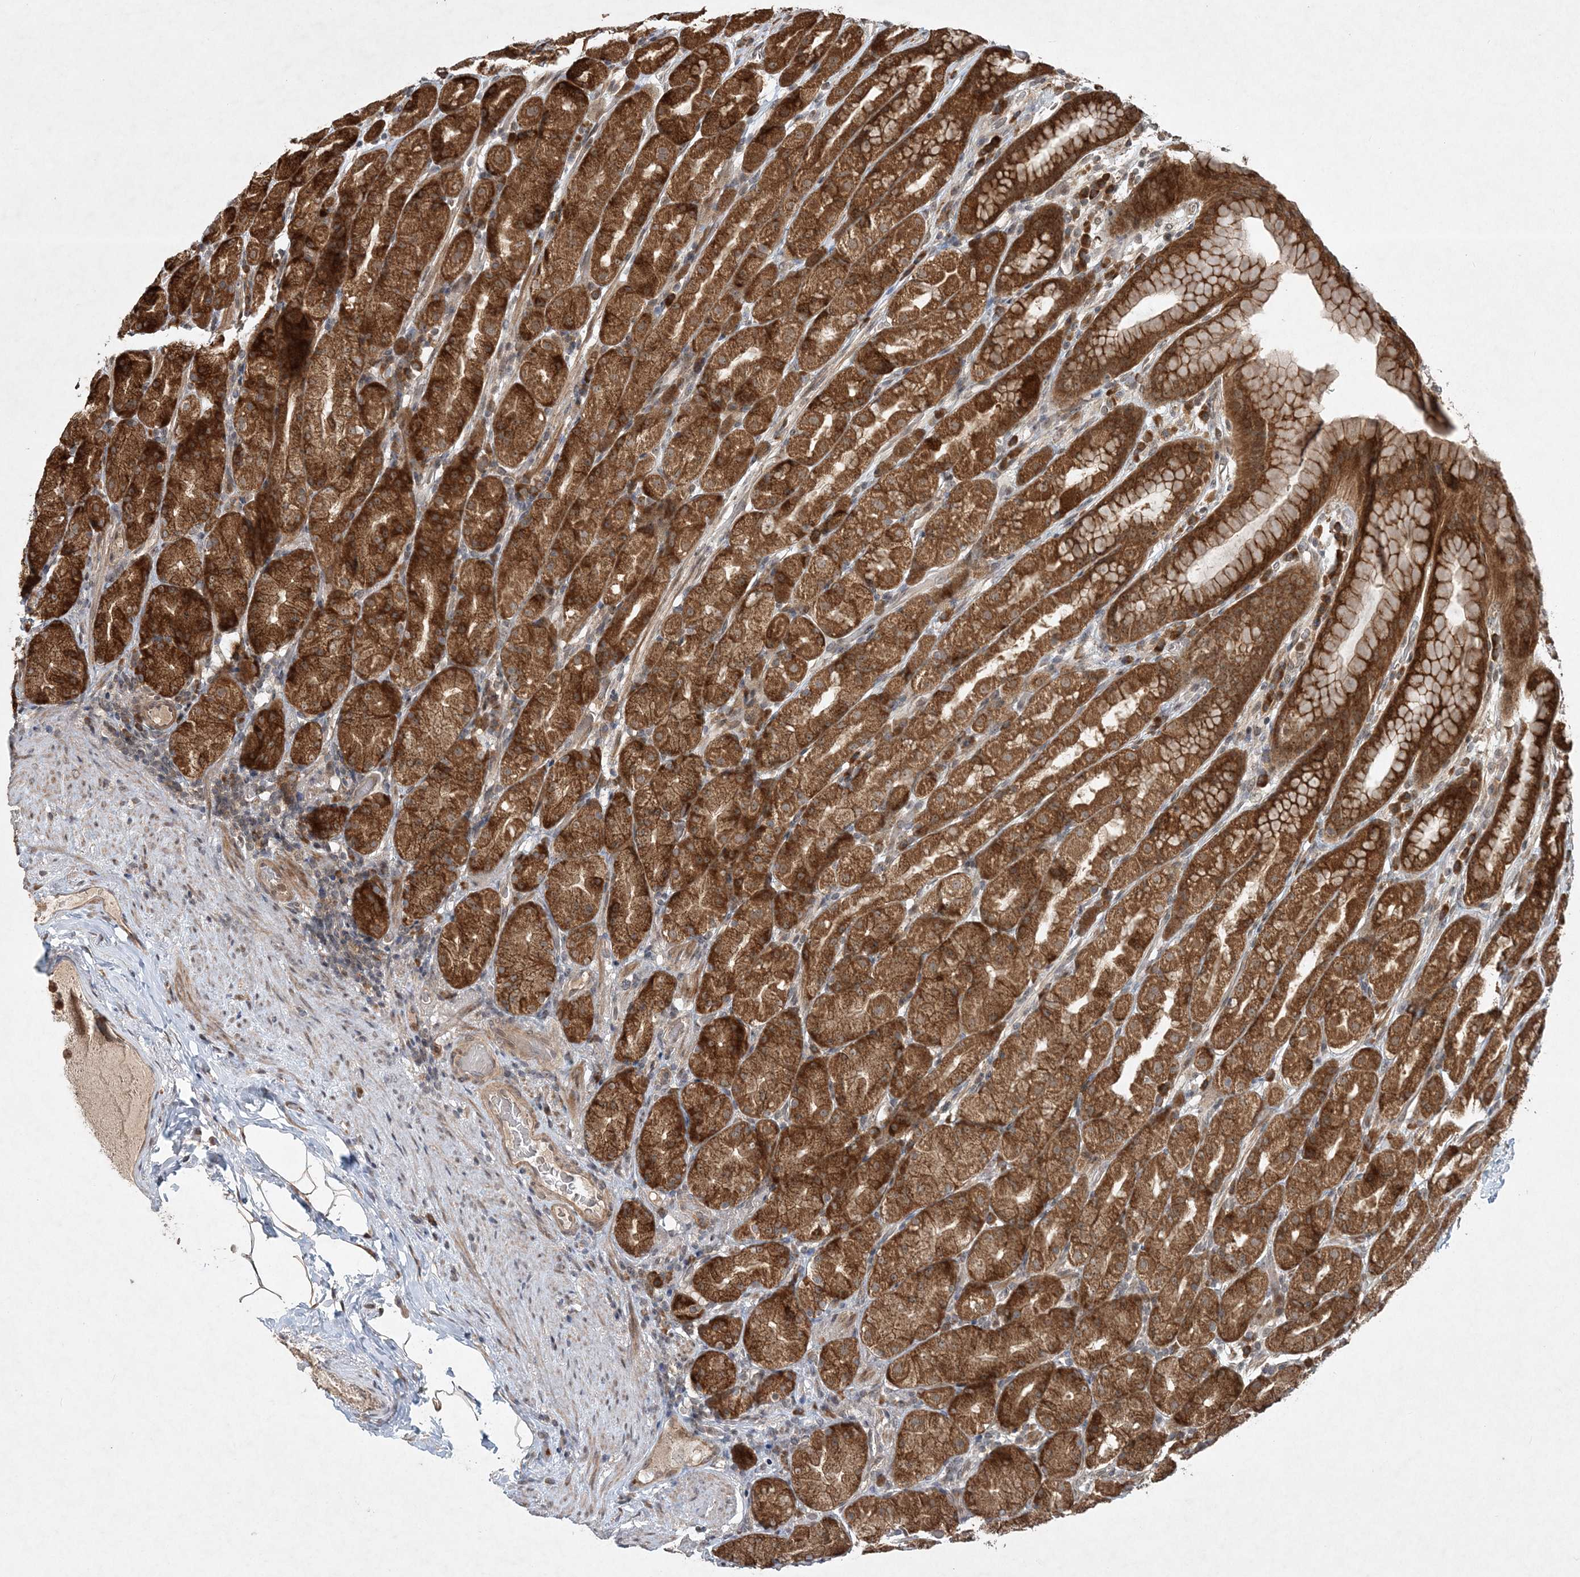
{"staining": {"intensity": "strong", "quantity": ">75%", "location": "cytoplasmic/membranous"}, "tissue": "stomach", "cell_type": "Glandular cells", "image_type": "normal", "snomed": [{"axis": "morphology", "description": "Normal tissue, NOS"}, {"axis": "topography", "description": "Stomach, upper"}], "caption": "A micrograph of stomach stained for a protein reveals strong cytoplasmic/membranous brown staining in glandular cells. Nuclei are stained in blue.", "gene": "UBR3", "patient": {"sex": "male", "age": 68}}